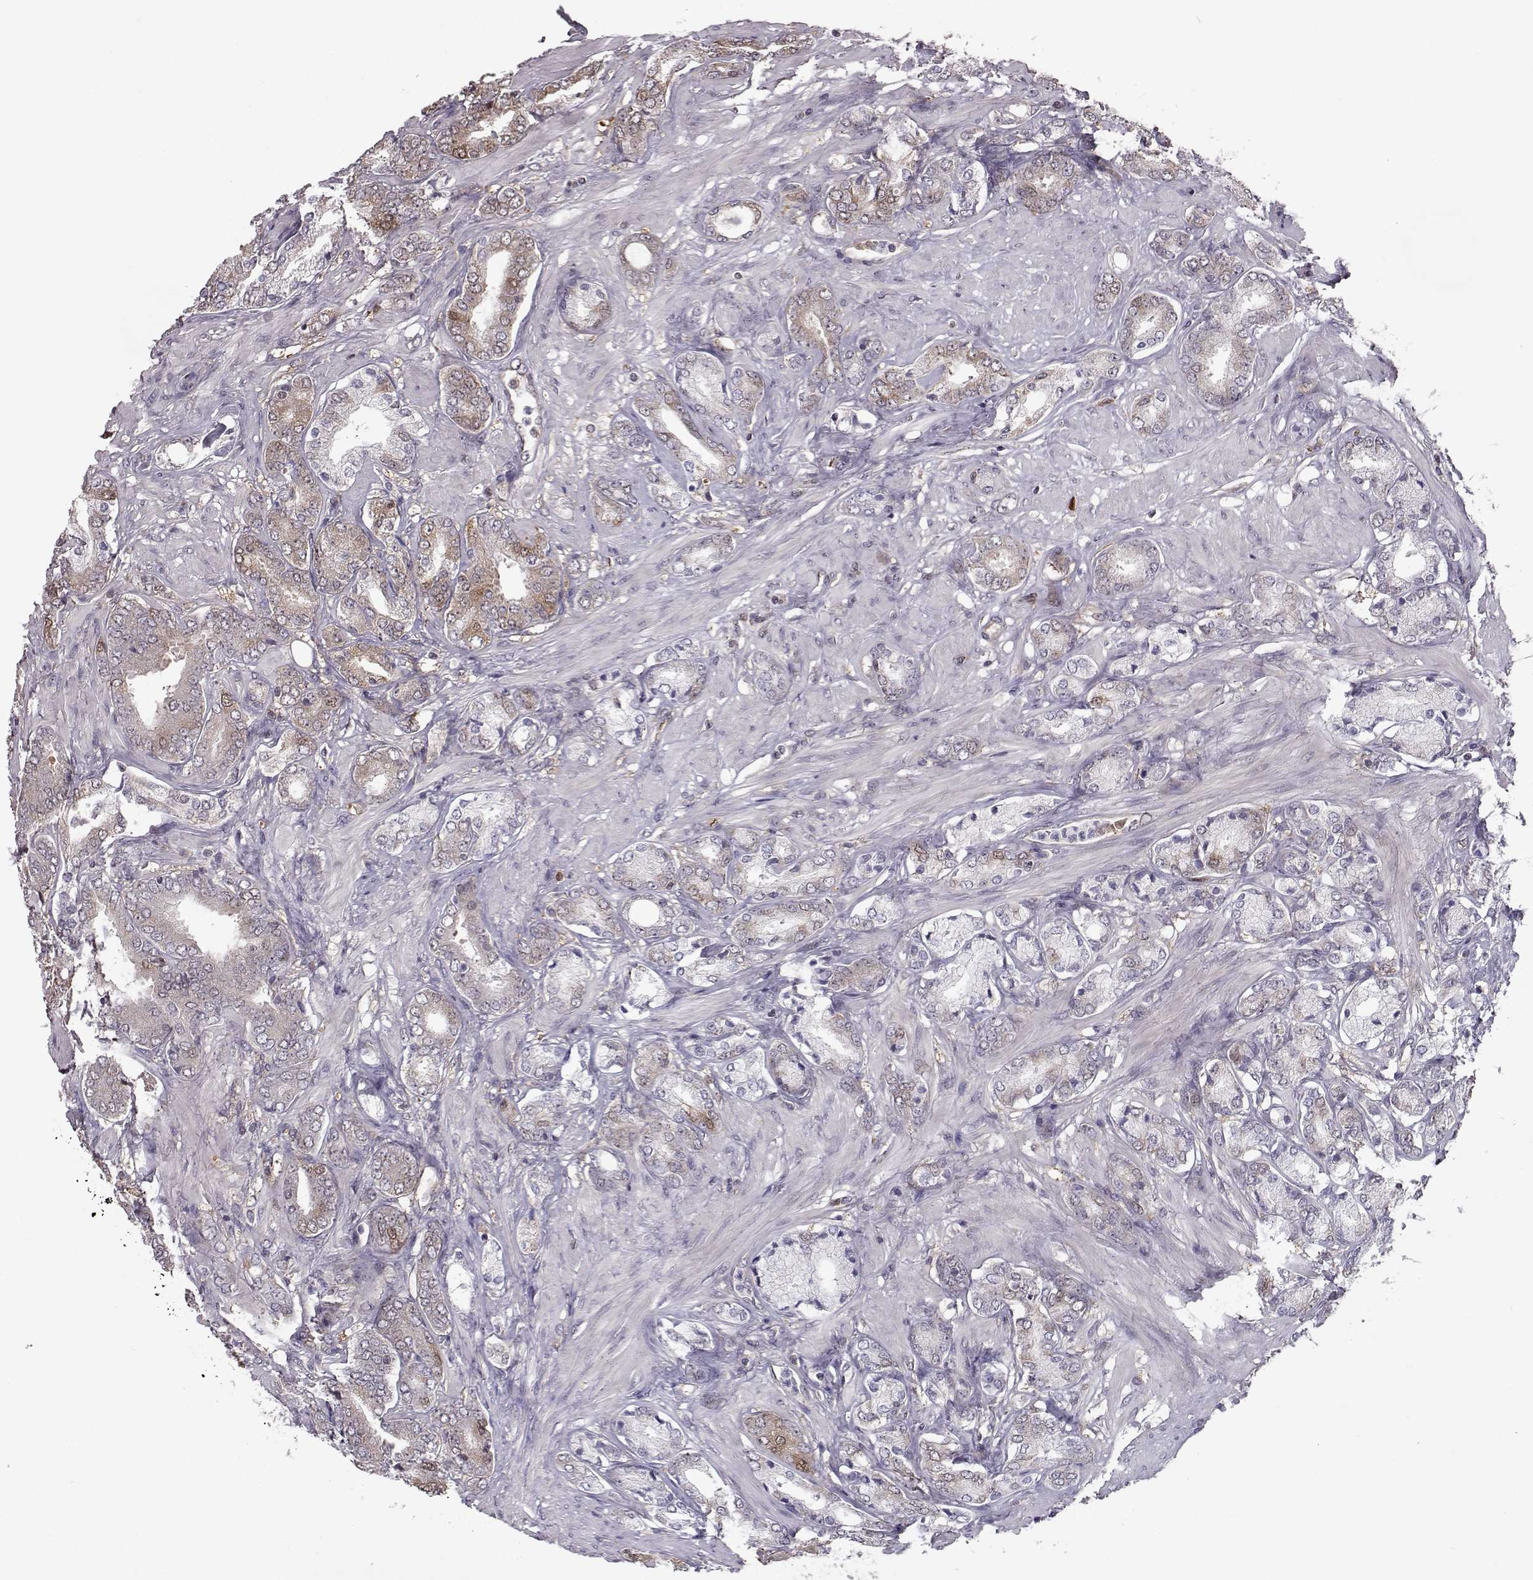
{"staining": {"intensity": "moderate", "quantity": "<25%", "location": "cytoplasmic/membranous"}, "tissue": "prostate cancer", "cell_type": "Tumor cells", "image_type": "cancer", "snomed": [{"axis": "morphology", "description": "Adenocarcinoma, High grade"}, {"axis": "topography", "description": "Prostate"}], "caption": "A brown stain labels moderate cytoplasmic/membranous staining of a protein in high-grade adenocarcinoma (prostate) tumor cells.", "gene": "RANBP1", "patient": {"sex": "male", "age": 56}}